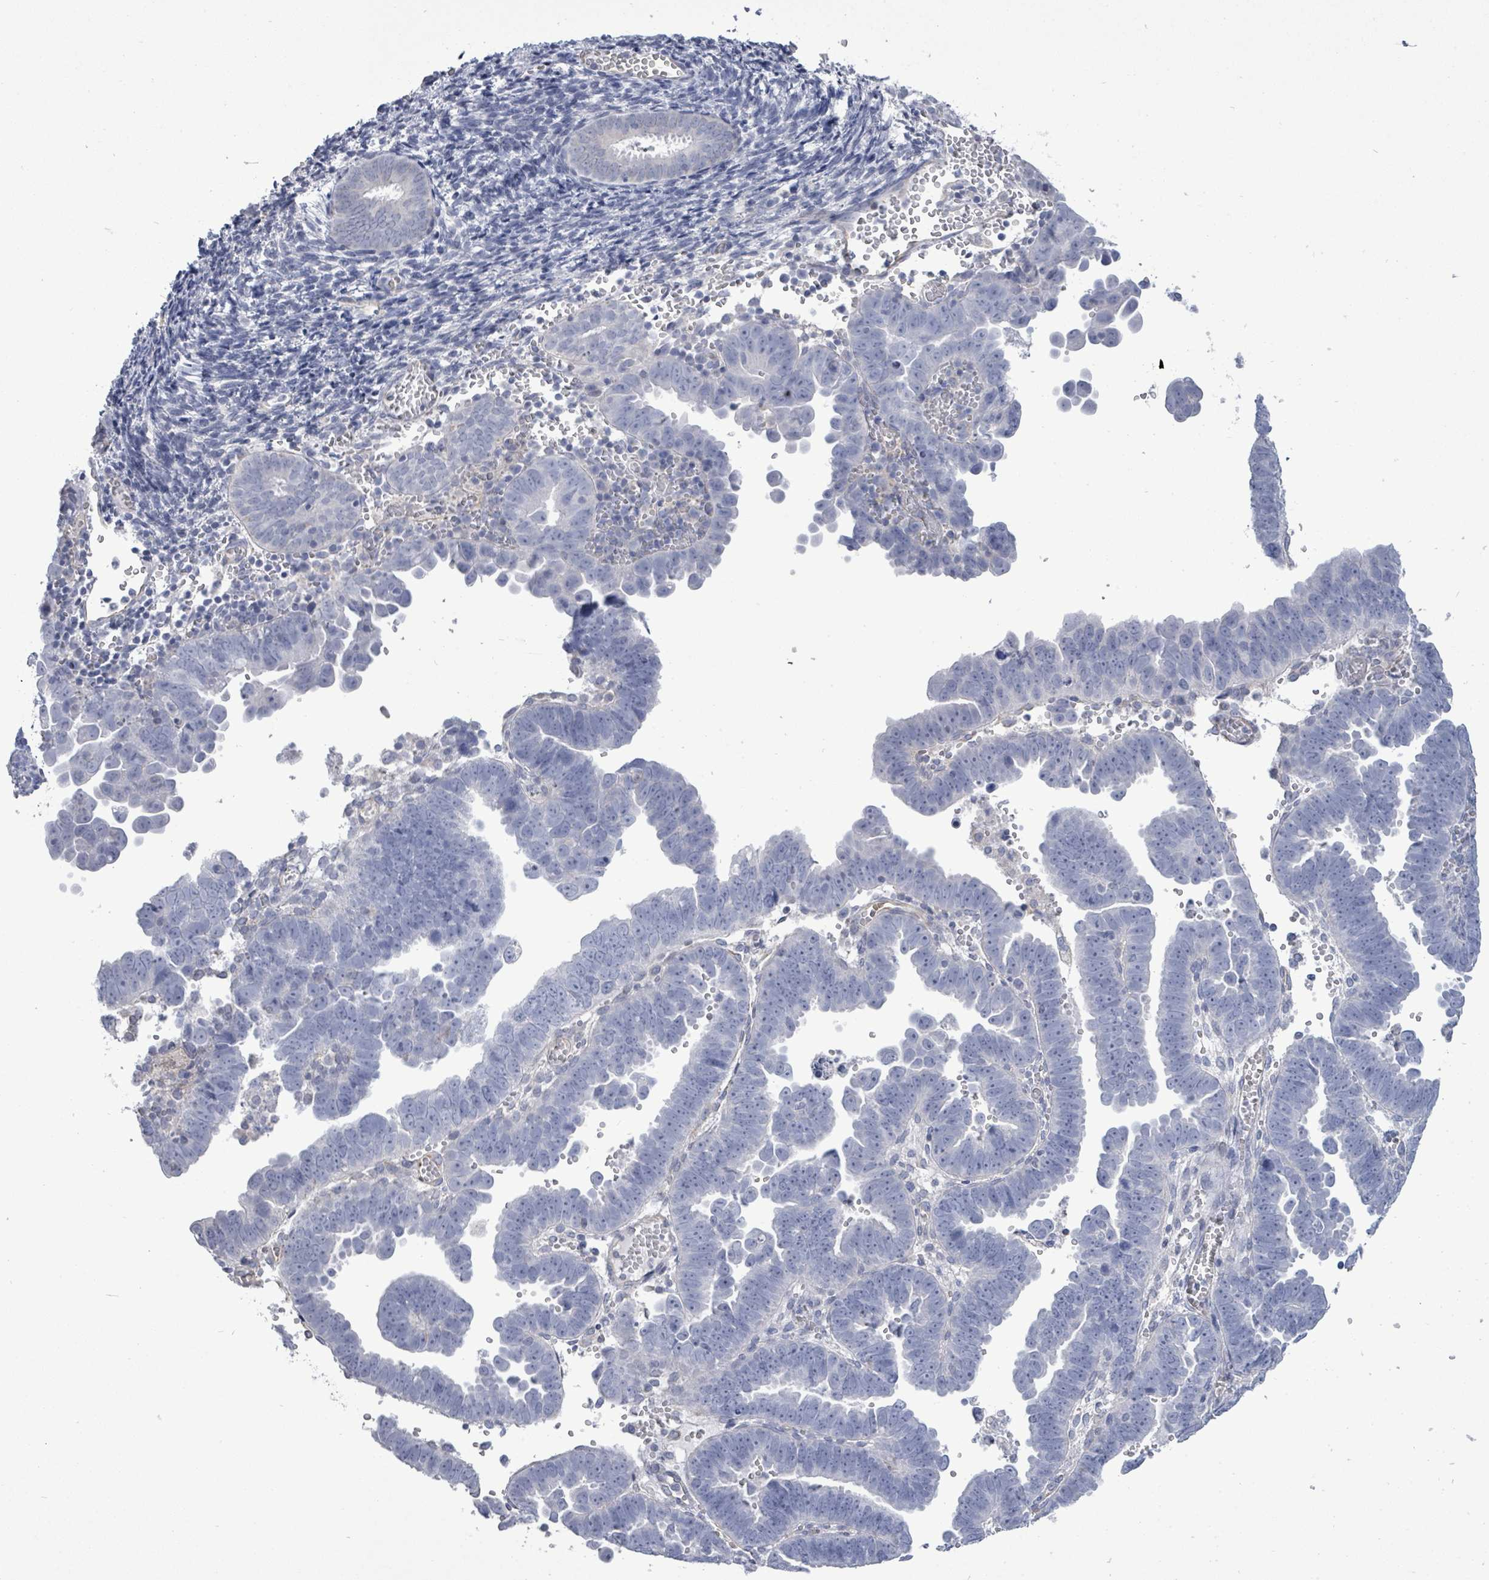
{"staining": {"intensity": "negative", "quantity": "none", "location": "none"}, "tissue": "endometrial cancer", "cell_type": "Tumor cells", "image_type": "cancer", "snomed": [{"axis": "morphology", "description": "Adenocarcinoma, NOS"}, {"axis": "topography", "description": "Endometrium"}], "caption": "The image exhibits no significant positivity in tumor cells of adenocarcinoma (endometrial).", "gene": "CT45A5", "patient": {"sex": "female", "age": 75}}